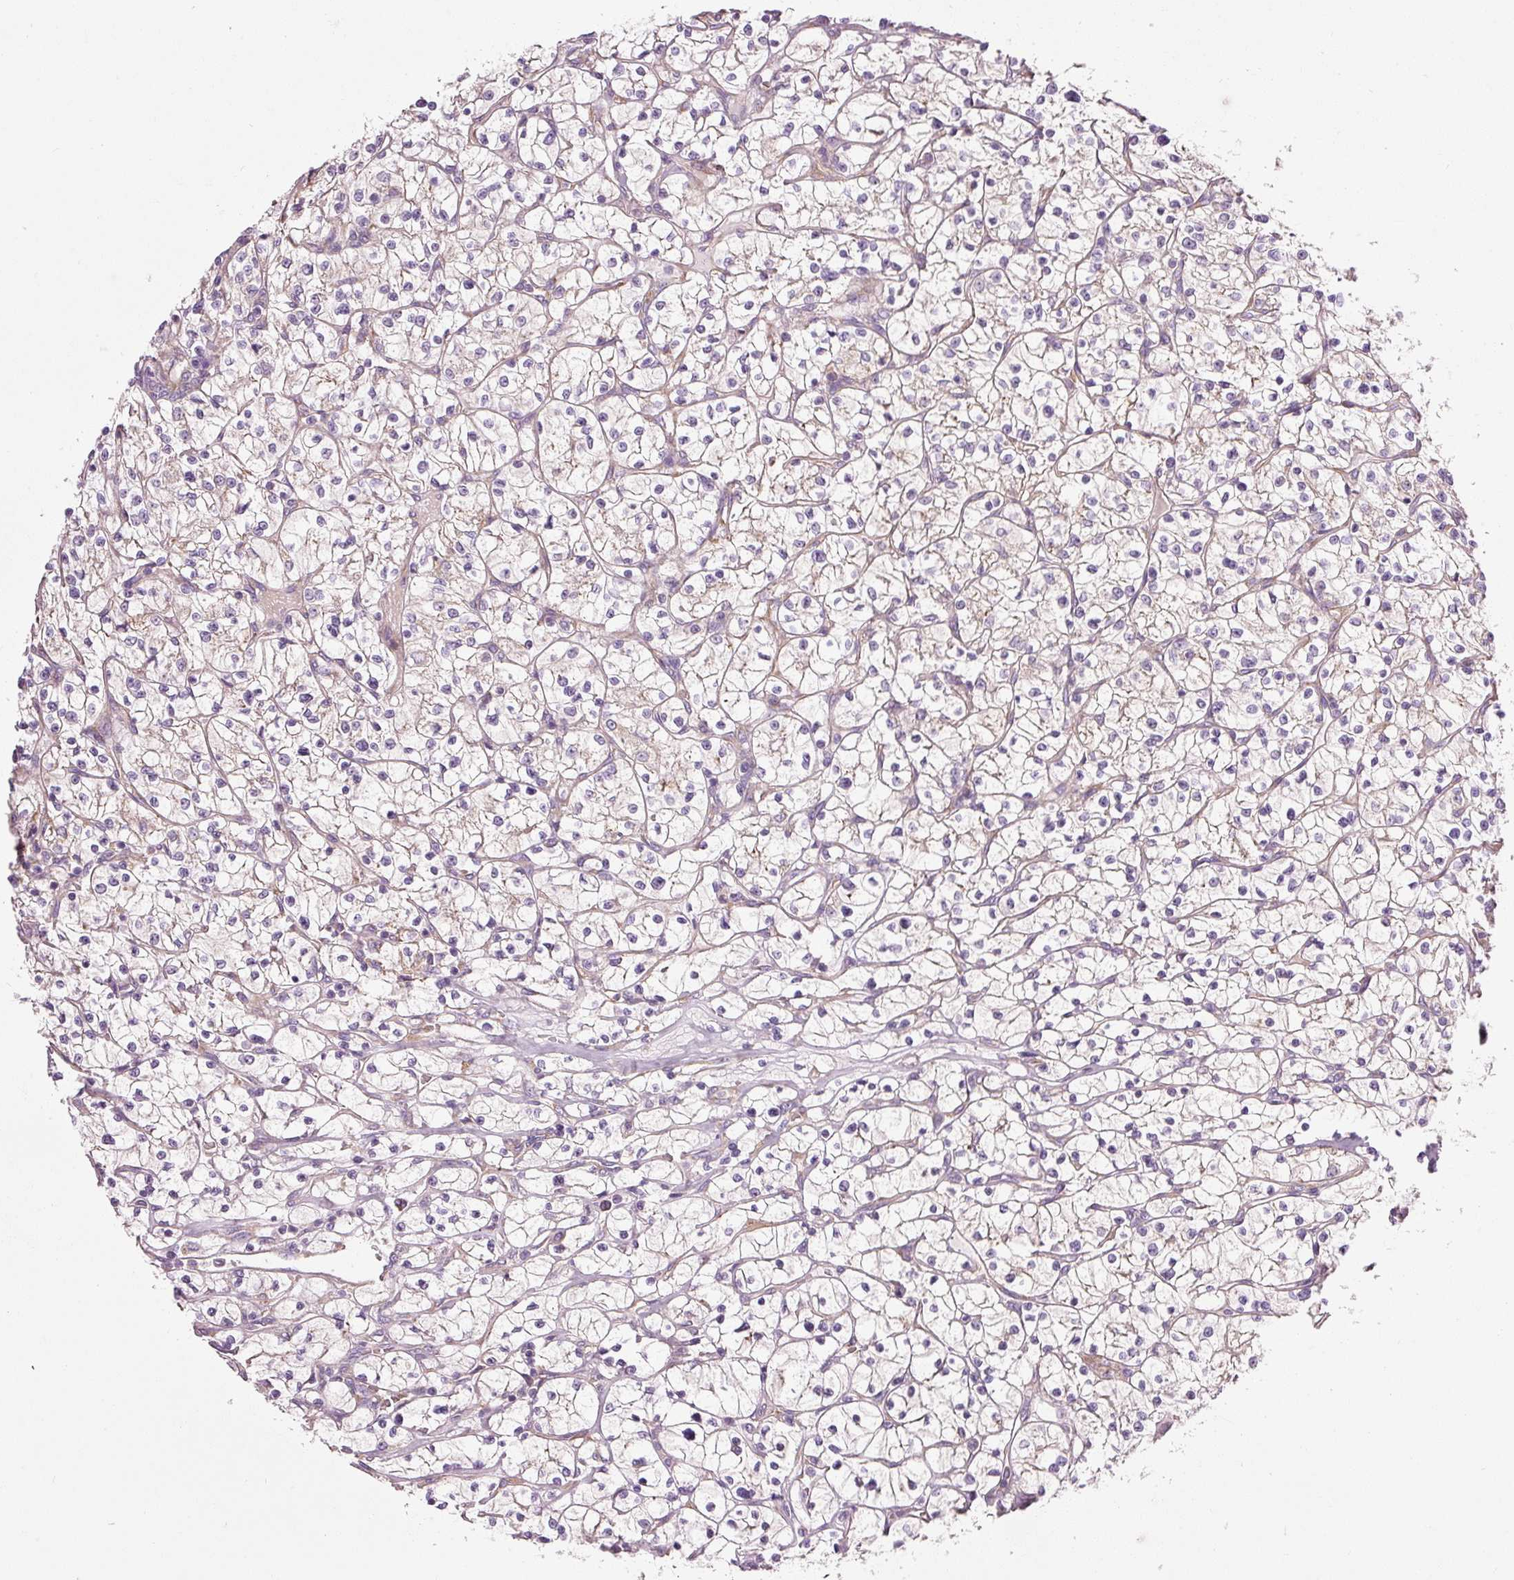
{"staining": {"intensity": "weak", "quantity": ">75%", "location": "cytoplasmic/membranous"}, "tissue": "renal cancer", "cell_type": "Tumor cells", "image_type": "cancer", "snomed": [{"axis": "morphology", "description": "Adenocarcinoma, NOS"}, {"axis": "topography", "description": "Kidney"}], "caption": "Protein analysis of renal cancer tissue demonstrates weak cytoplasmic/membranous staining in about >75% of tumor cells. The protein of interest is shown in brown color, while the nuclei are stained blue.", "gene": "RPL10A", "patient": {"sex": "female", "age": 64}}